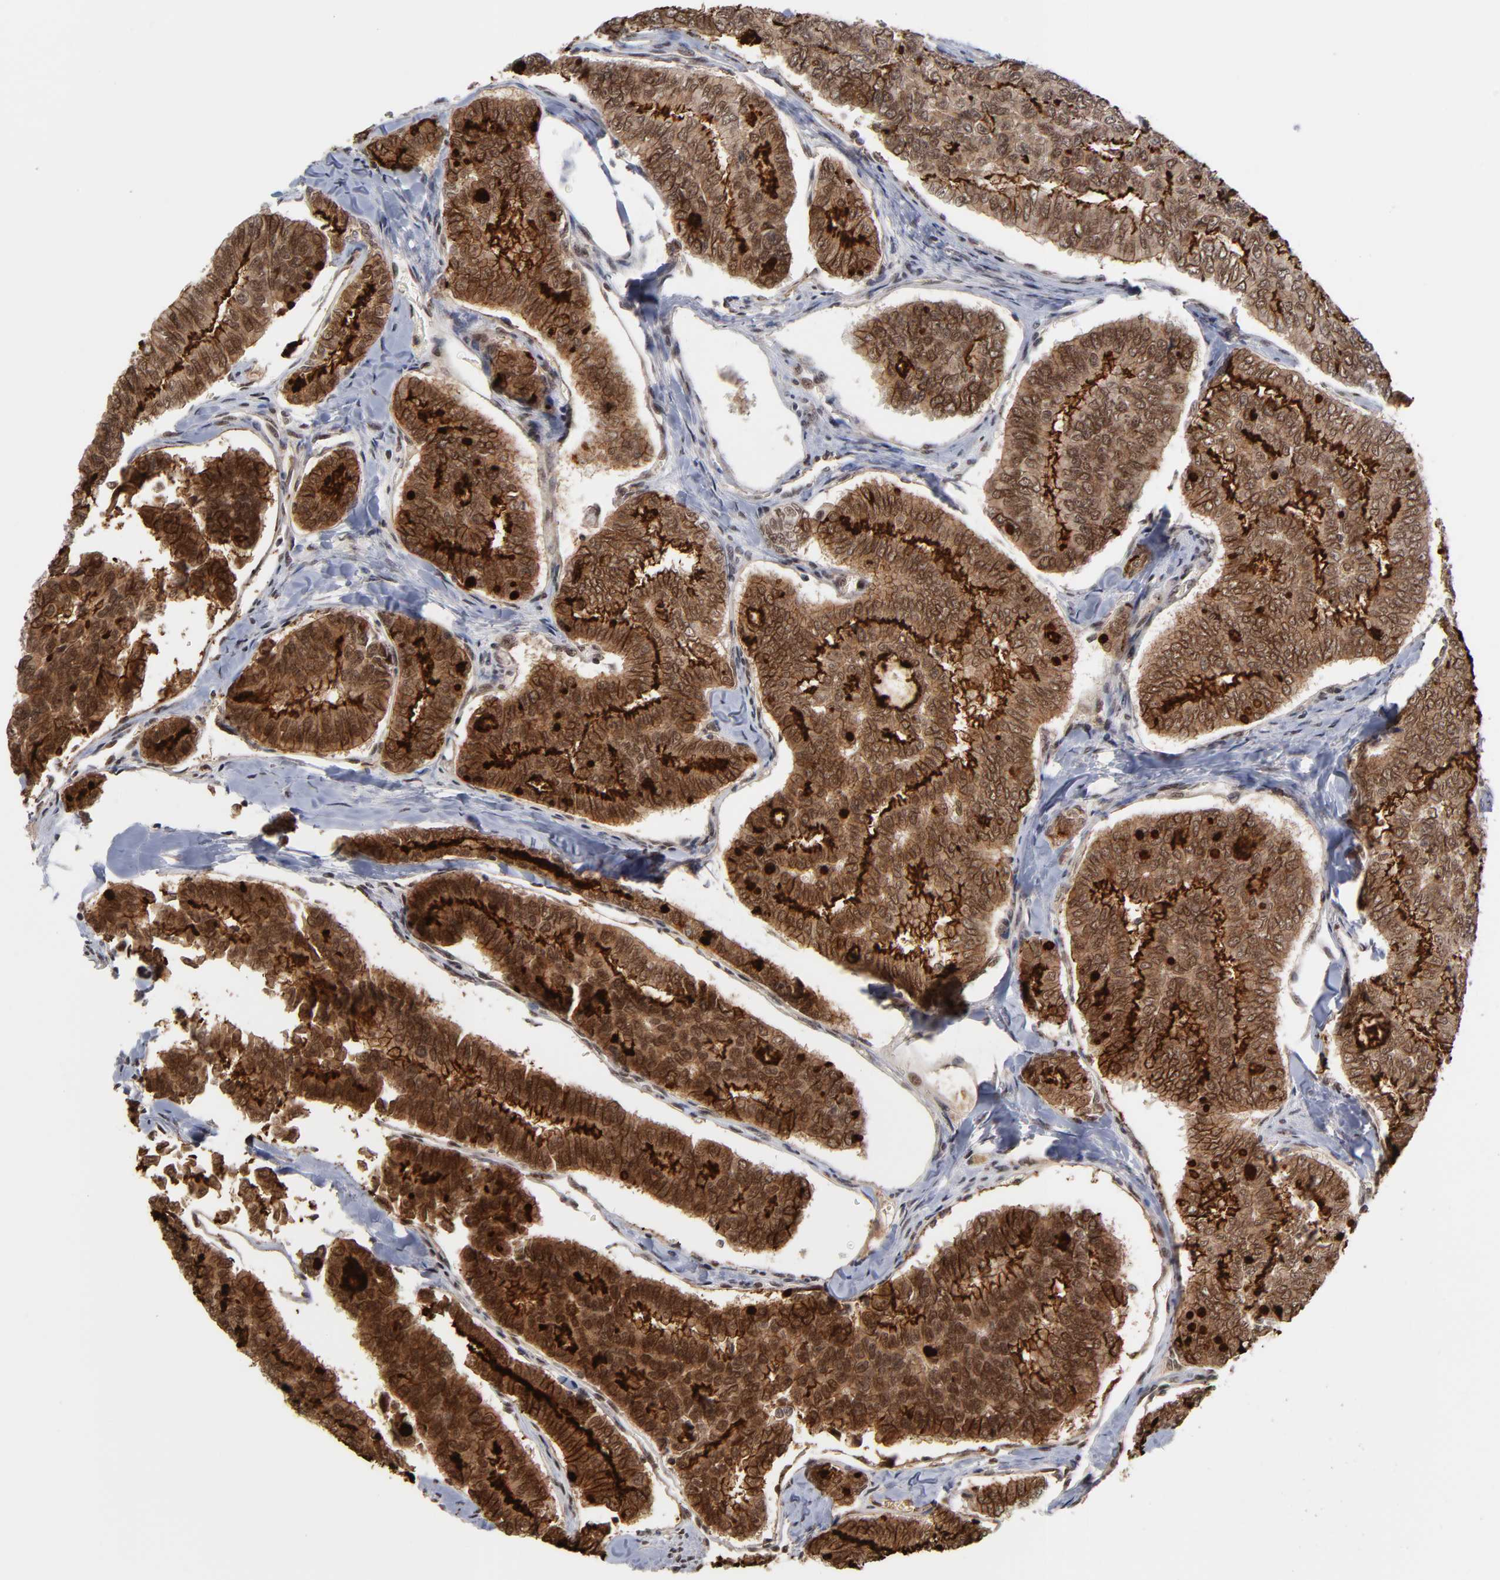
{"staining": {"intensity": "moderate", "quantity": ">75%", "location": "cytoplasmic/membranous,nuclear"}, "tissue": "thyroid cancer", "cell_type": "Tumor cells", "image_type": "cancer", "snomed": [{"axis": "morphology", "description": "Papillary adenocarcinoma, NOS"}, {"axis": "topography", "description": "Thyroid gland"}], "caption": "A micrograph showing moderate cytoplasmic/membranous and nuclear positivity in about >75% of tumor cells in thyroid cancer (papillary adenocarcinoma), as visualized by brown immunohistochemical staining.", "gene": "ZNF419", "patient": {"sex": "female", "age": 35}}